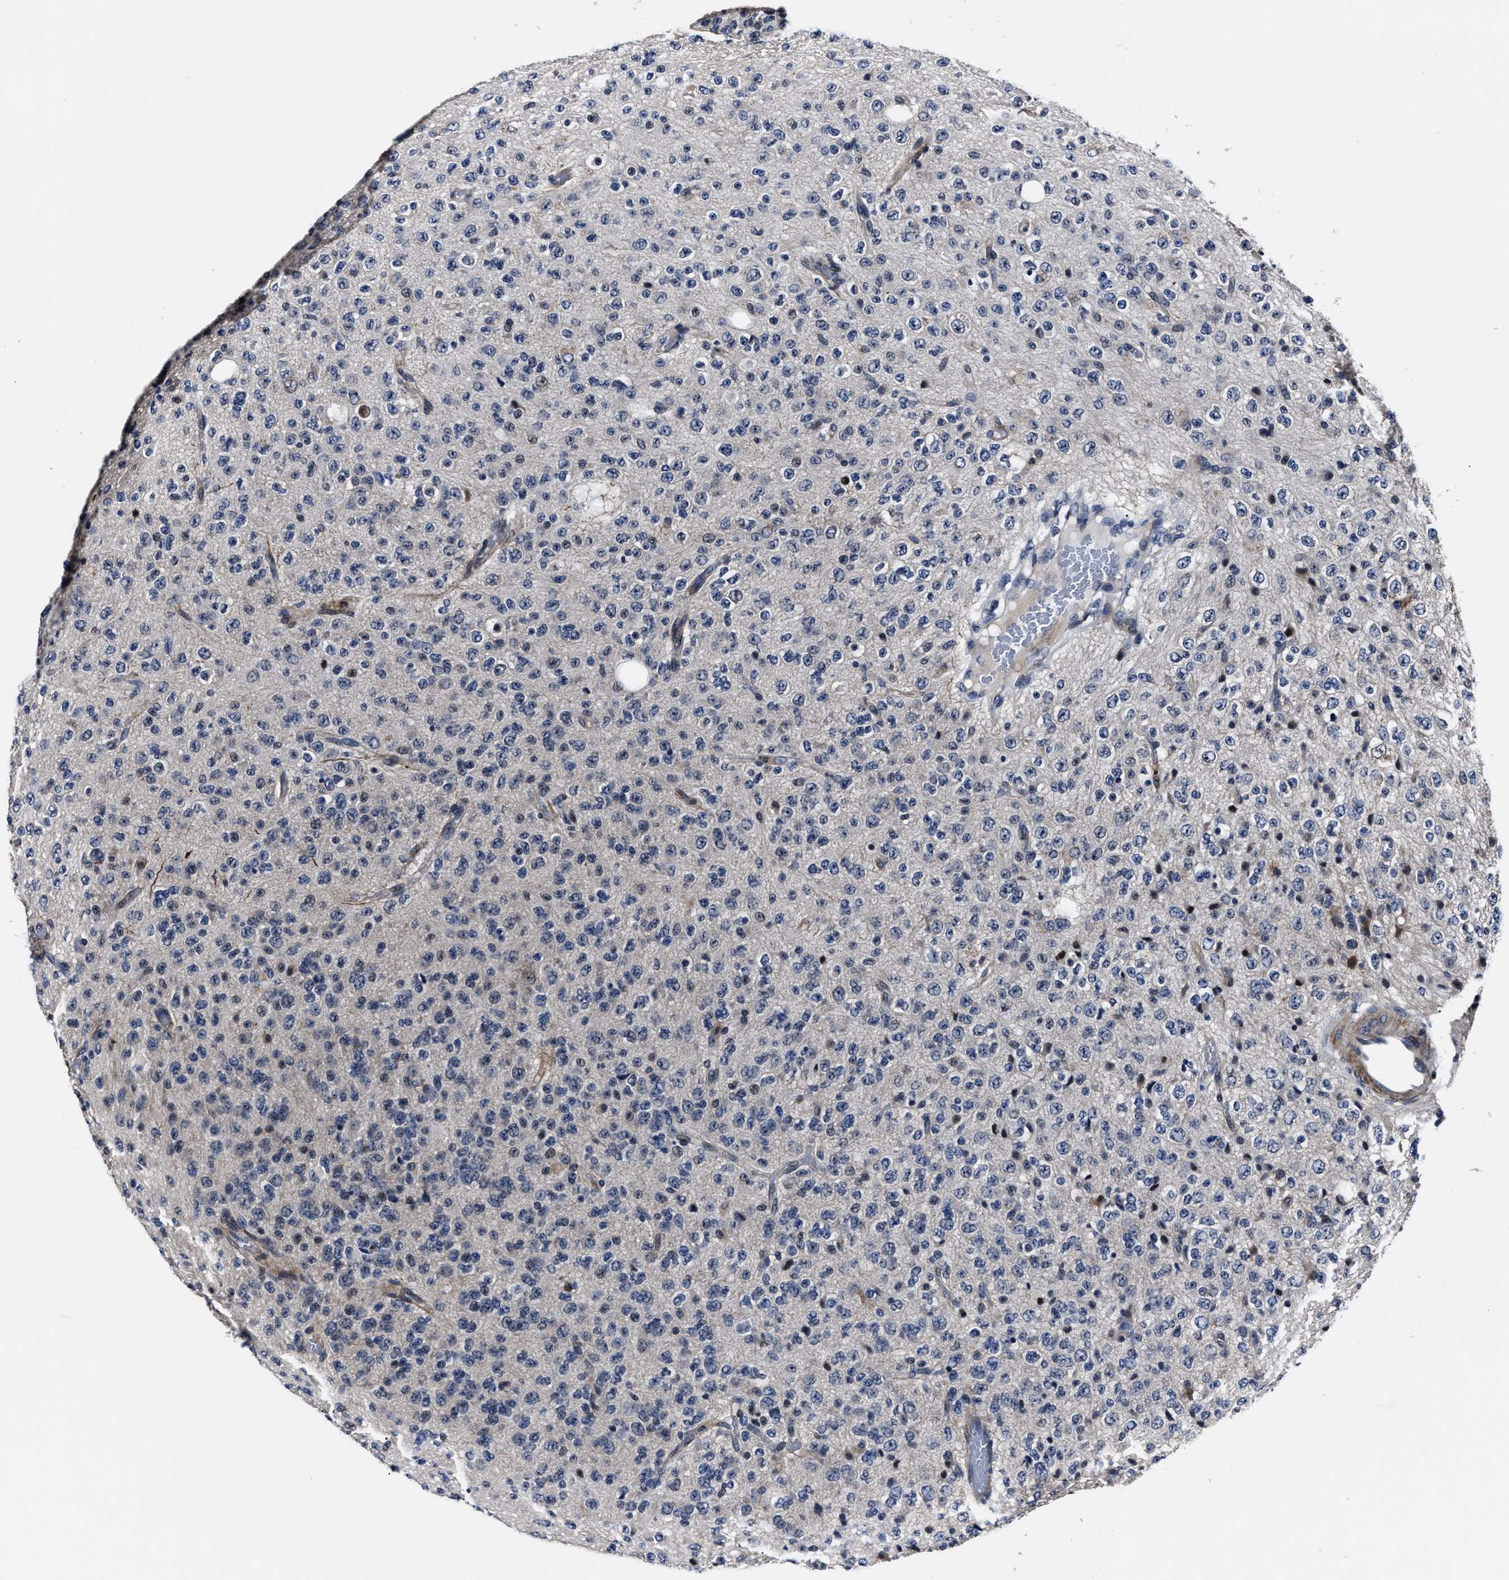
{"staining": {"intensity": "negative", "quantity": "none", "location": "none"}, "tissue": "glioma", "cell_type": "Tumor cells", "image_type": "cancer", "snomed": [{"axis": "morphology", "description": "Glioma, malignant, High grade"}, {"axis": "topography", "description": "pancreas cauda"}], "caption": "This is an immunohistochemistry image of glioma. There is no positivity in tumor cells.", "gene": "RSBN1L", "patient": {"sex": "male", "age": 60}}